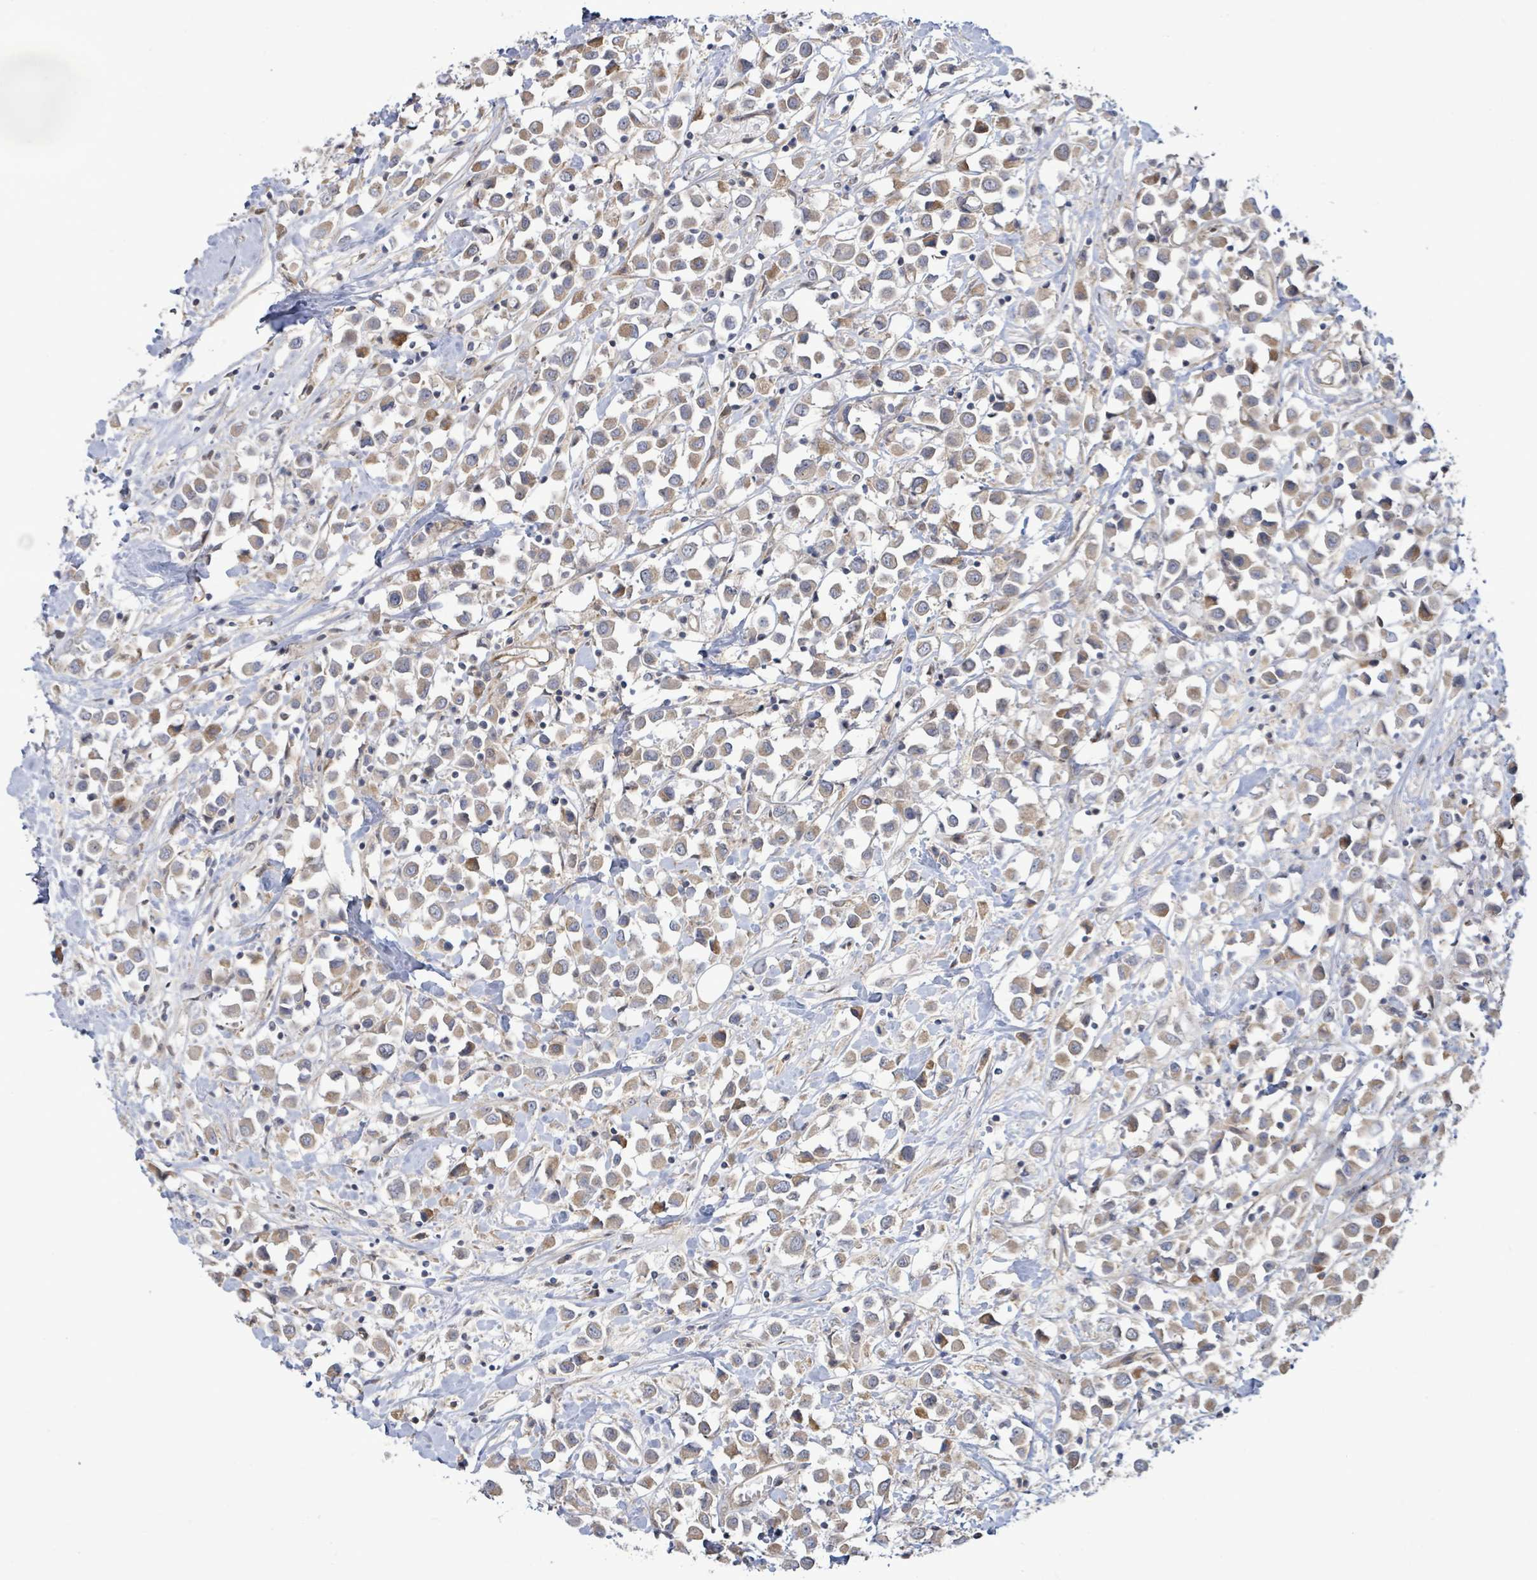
{"staining": {"intensity": "moderate", "quantity": ">75%", "location": "cytoplasmic/membranous"}, "tissue": "breast cancer", "cell_type": "Tumor cells", "image_type": "cancer", "snomed": [{"axis": "morphology", "description": "Duct carcinoma"}, {"axis": "topography", "description": "Breast"}], "caption": "Breast cancer stained with DAB immunohistochemistry (IHC) demonstrates medium levels of moderate cytoplasmic/membranous expression in approximately >75% of tumor cells.", "gene": "KBTBD11", "patient": {"sex": "female", "age": 61}}